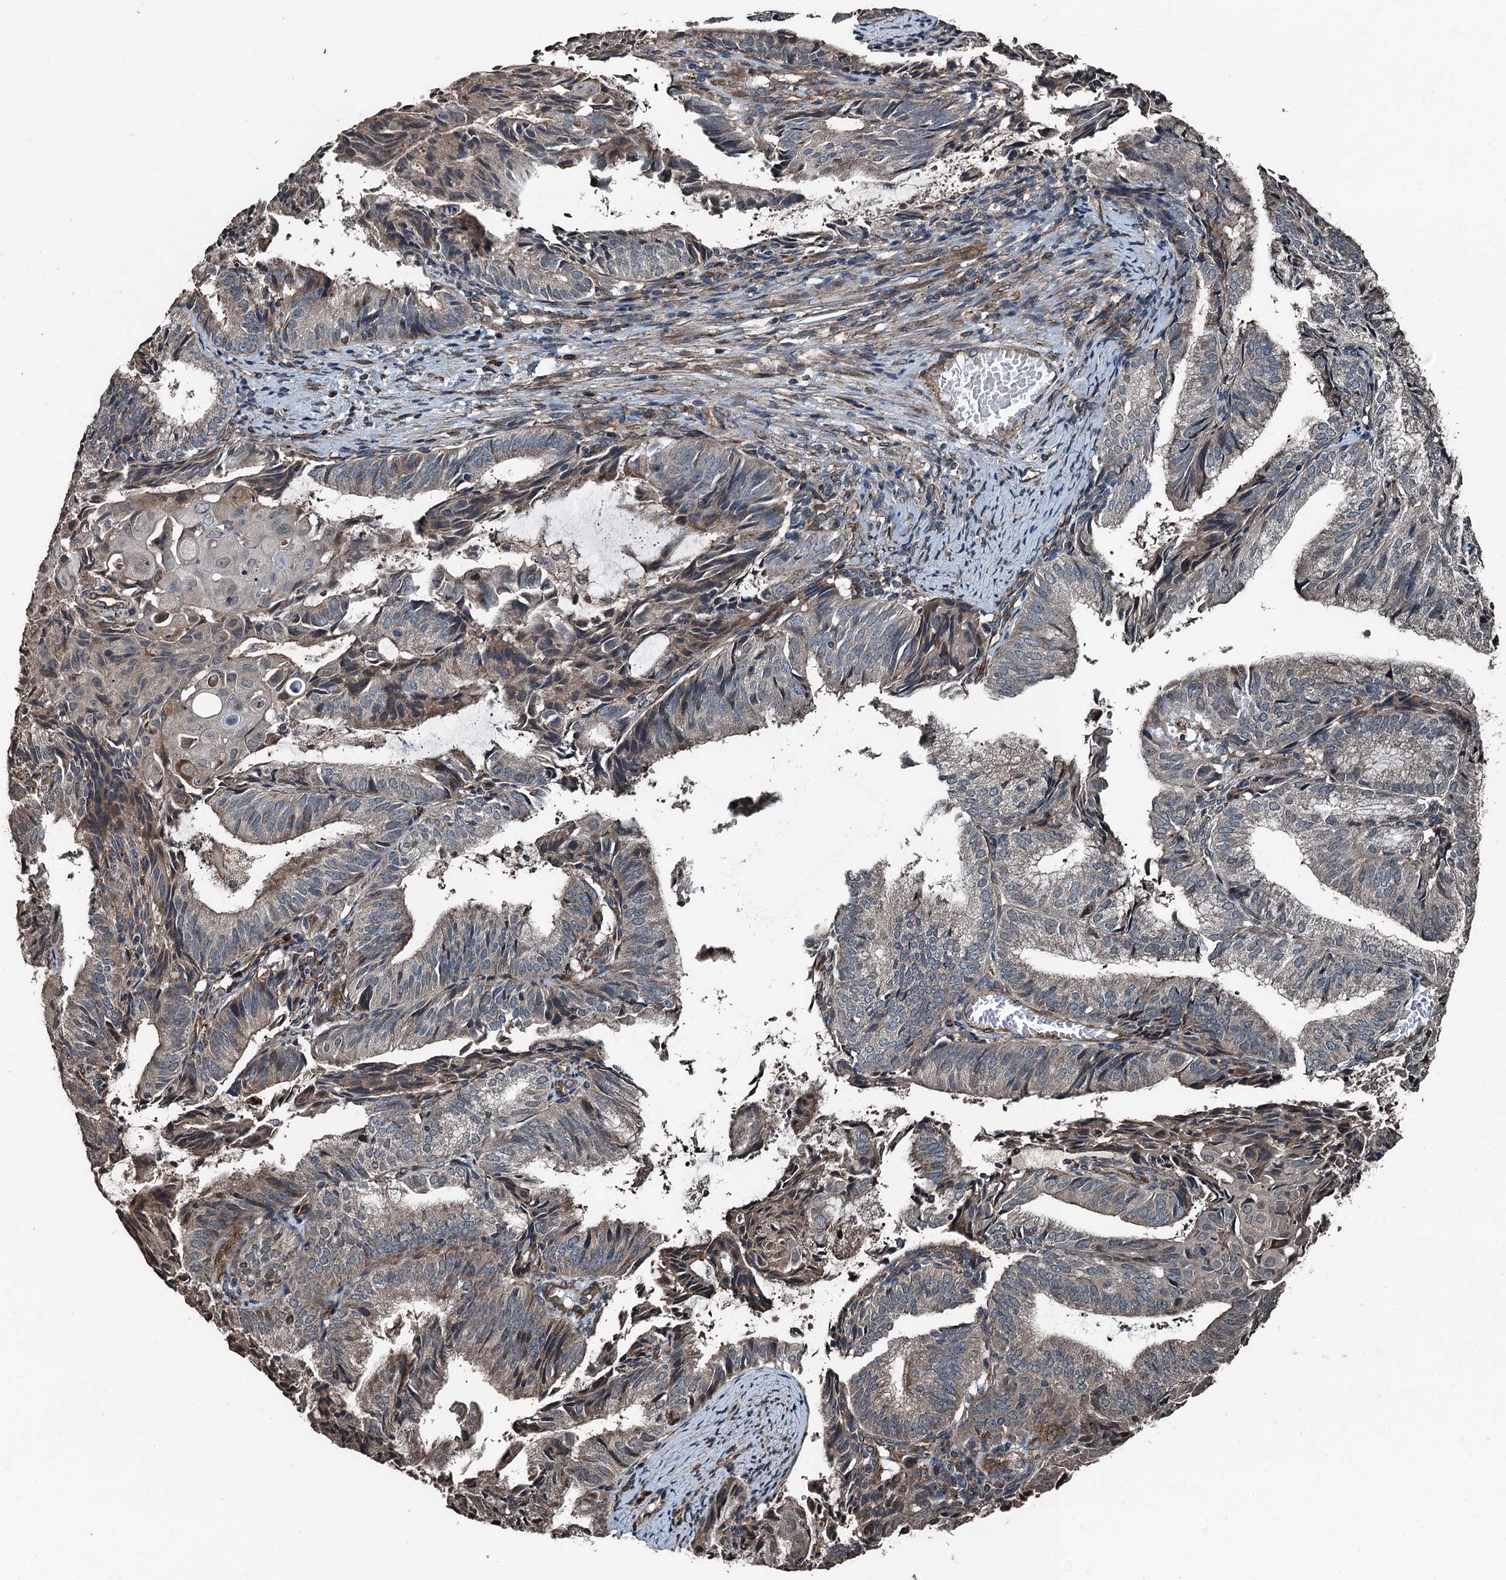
{"staining": {"intensity": "weak", "quantity": "25%-75%", "location": "cytoplasmic/membranous"}, "tissue": "endometrial cancer", "cell_type": "Tumor cells", "image_type": "cancer", "snomed": [{"axis": "morphology", "description": "Adenocarcinoma, NOS"}, {"axis": "topography", "description": "Endometrium"}], "caption": "Human endometrial cancer (adenocarcinoma) stained with a brown dye demonstrates weak cytoplasmic/membranous positive expression in approximately 25%-75% of tumor cells.", "gene": "TCTN1", "patient": {"sex": "female", "age": 49}}